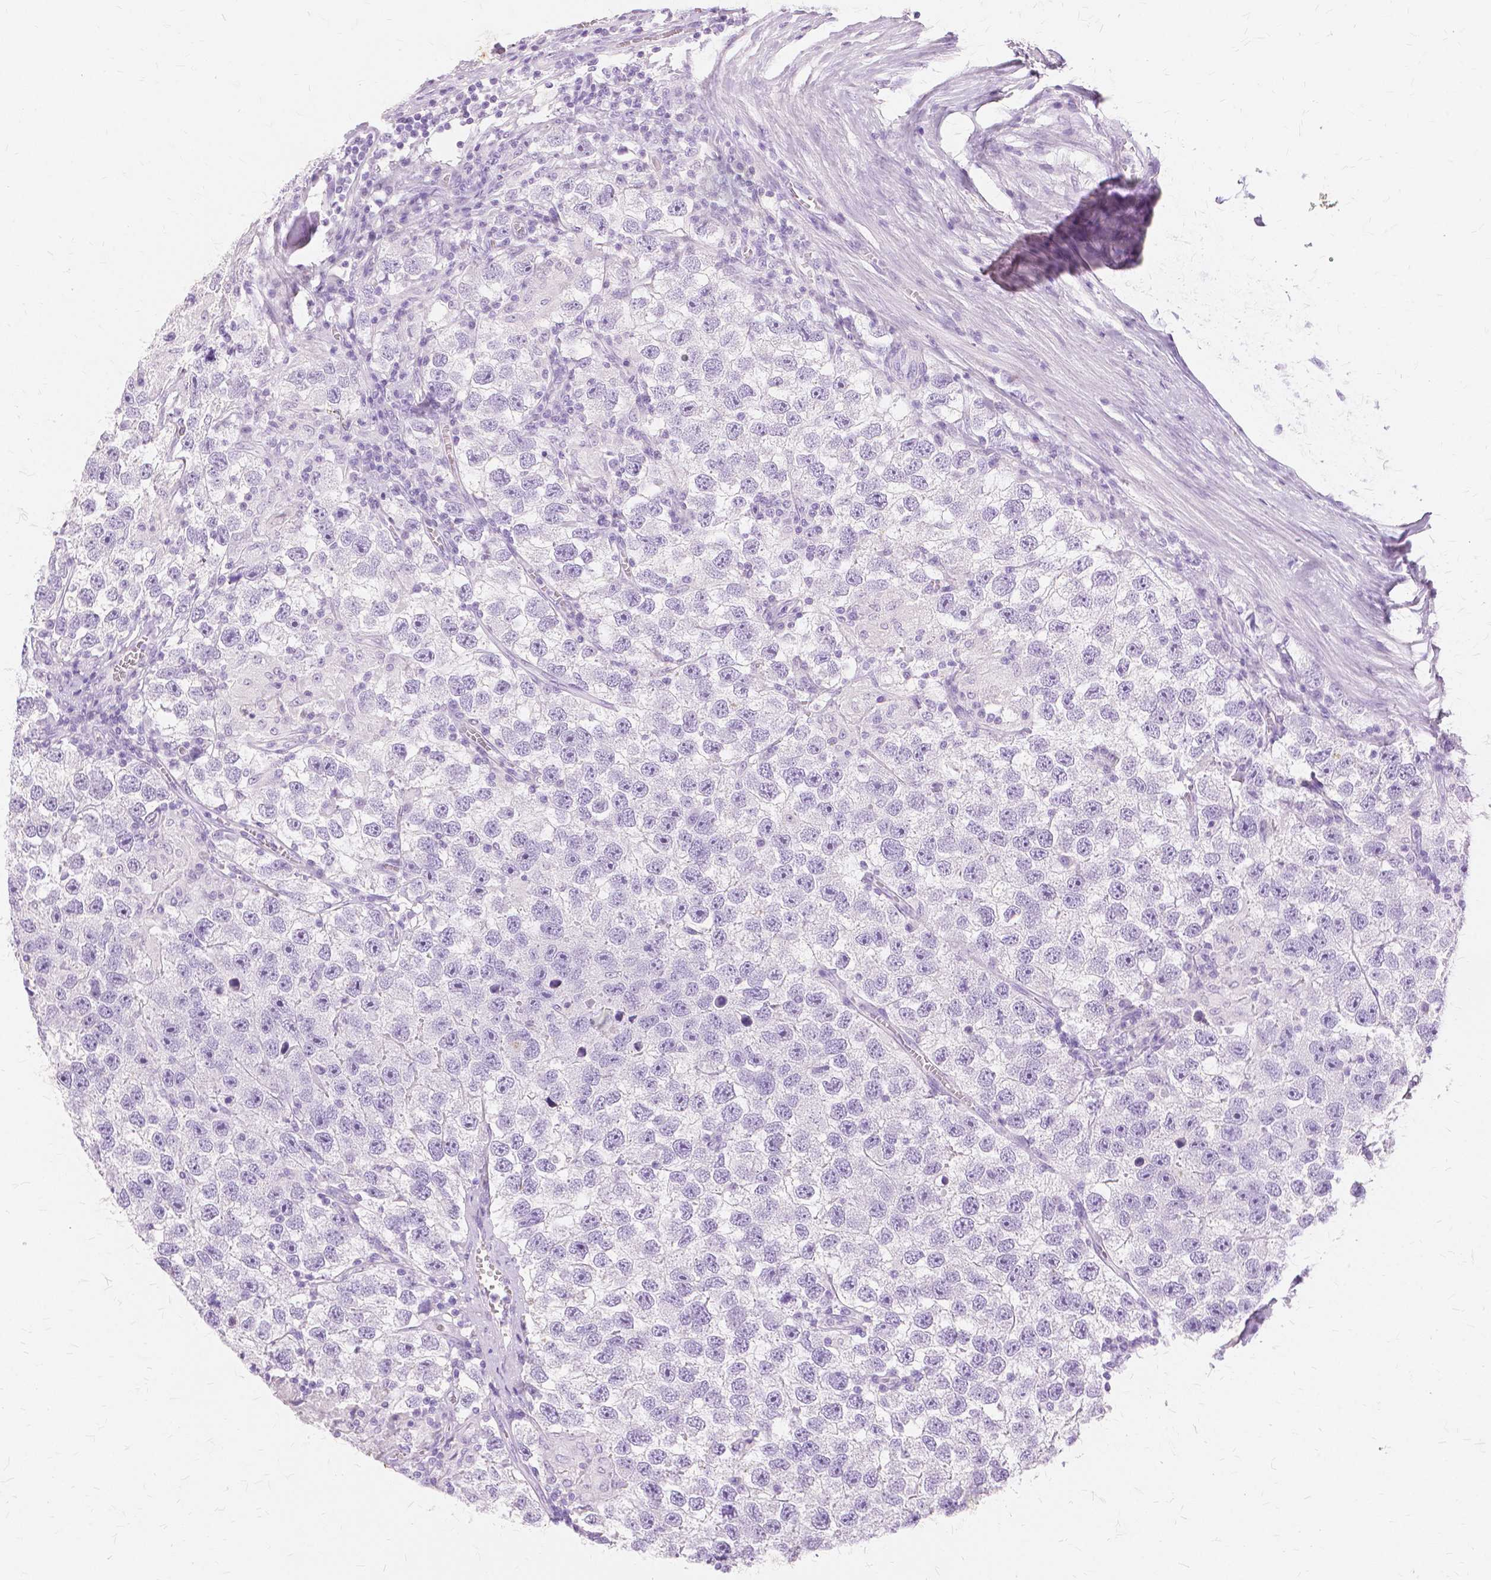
{"staining": {"intensity": "negative", "quantity": "none", "location": "none"}, "tissue": "testis cancer", "cell_type": "Tumor cells", "image_type": "cancer", "snomed": [{"axis": "morphology", "description": "Seminoma, NOS"}, {"axis": "topography", "description": "Testis"}], "caption": "Immunohistochemical staining of human testis cancer (seminoma) exhibits no significant positivity in tumor cells.", "gene": "TGM1", "patient": {"sex": "male", "age": 26}}